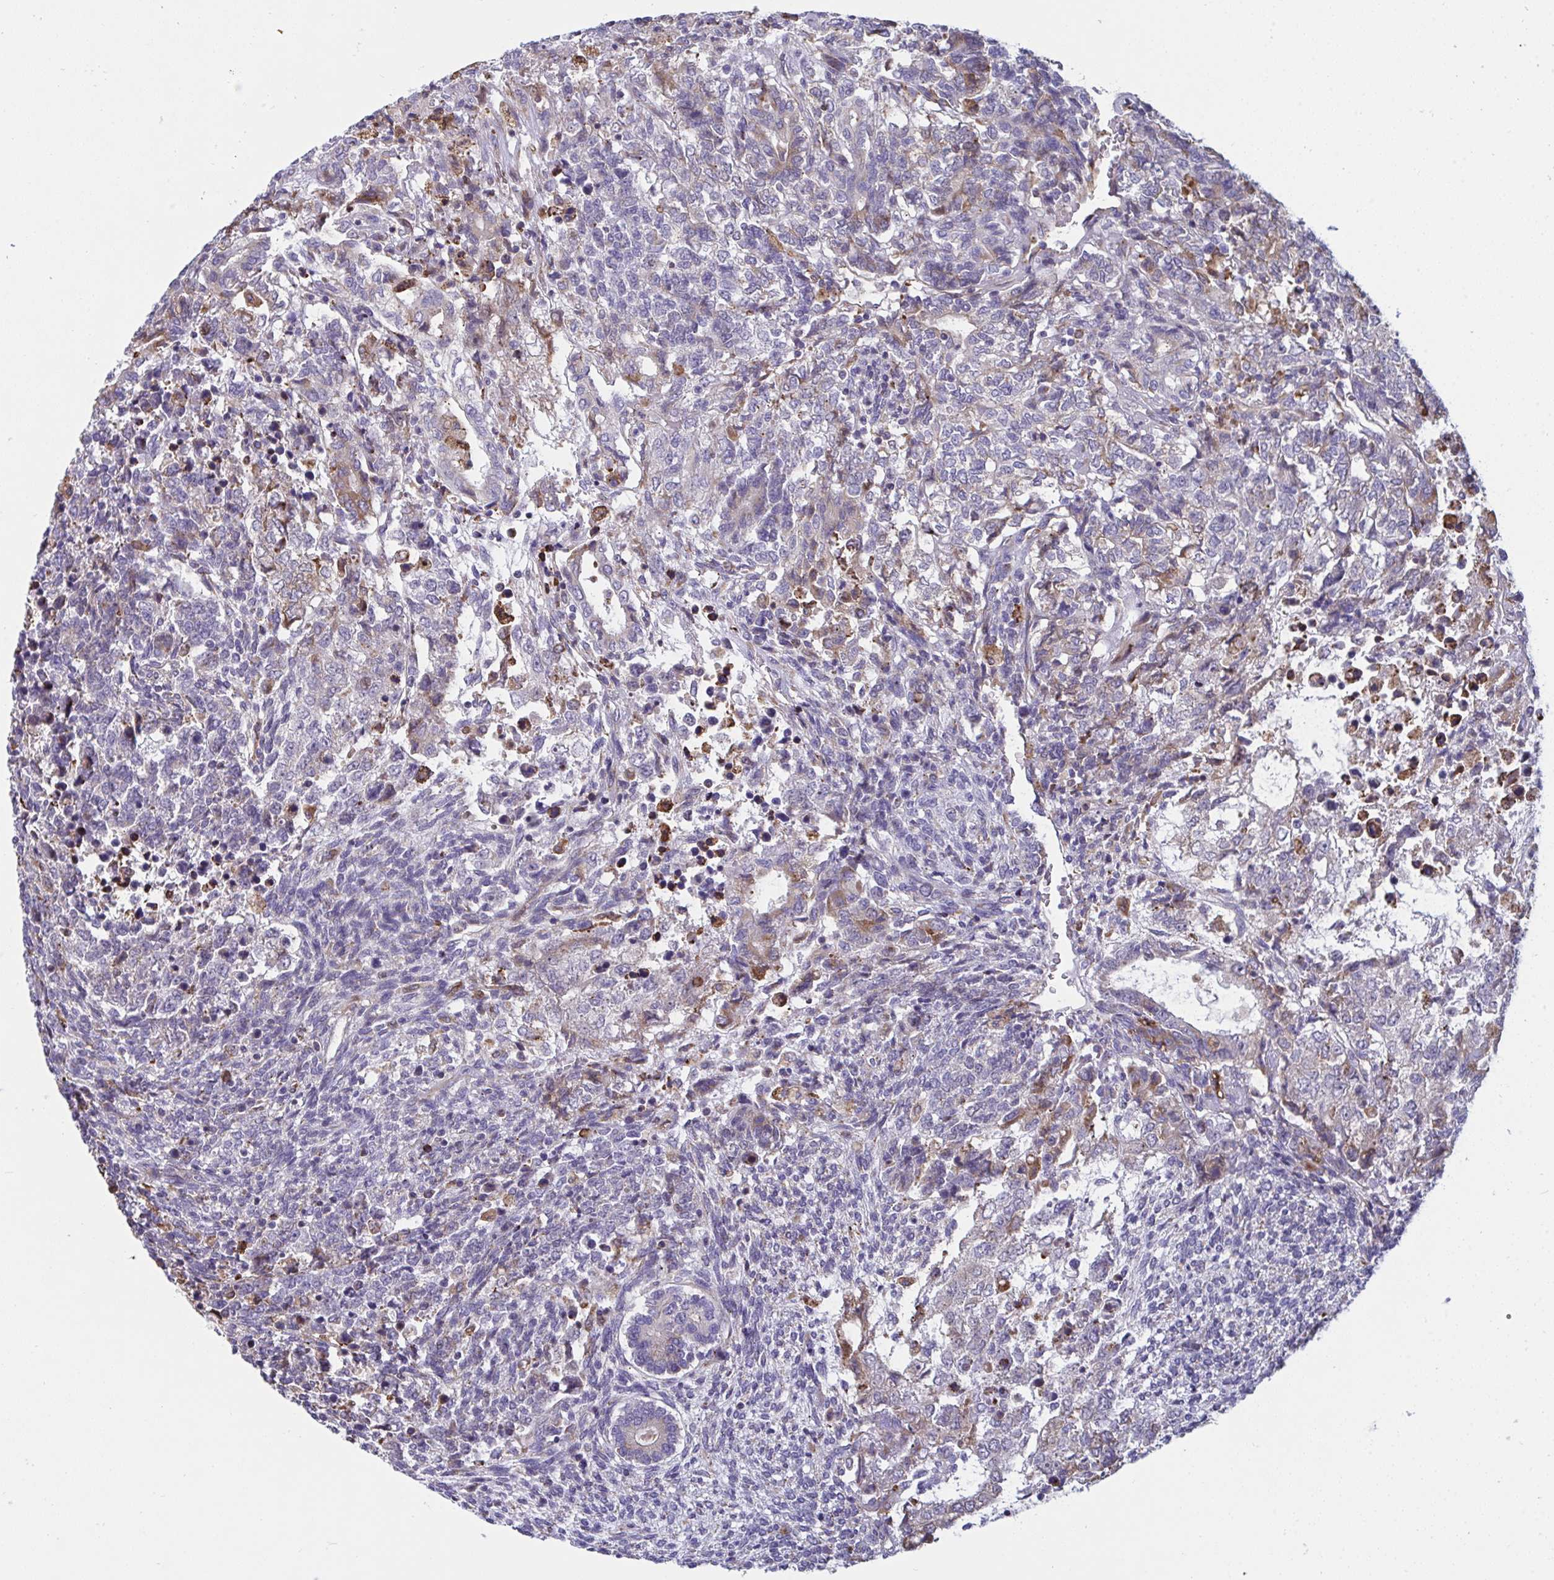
{"staining": {"intensity": "weak", "quantity": "<25%", "location": "cytoplasmic/membranous"}, "tissue": "testis cancer", "cell_type": "Tumor cells", "image_type": "cancer", "snomed": [{"axis": "morphology", "description": "Carcinoma, Embryonal, NOS"}, {"axis": "topography", "description": "Testis"}], "caption": "Immunohistochemistry (IHC) of human testis cancer (embryonal carcinoma) shows no expression in tumor cells.", "gene": "MYMK", "patient": {"sex": "male", "age": 23}}